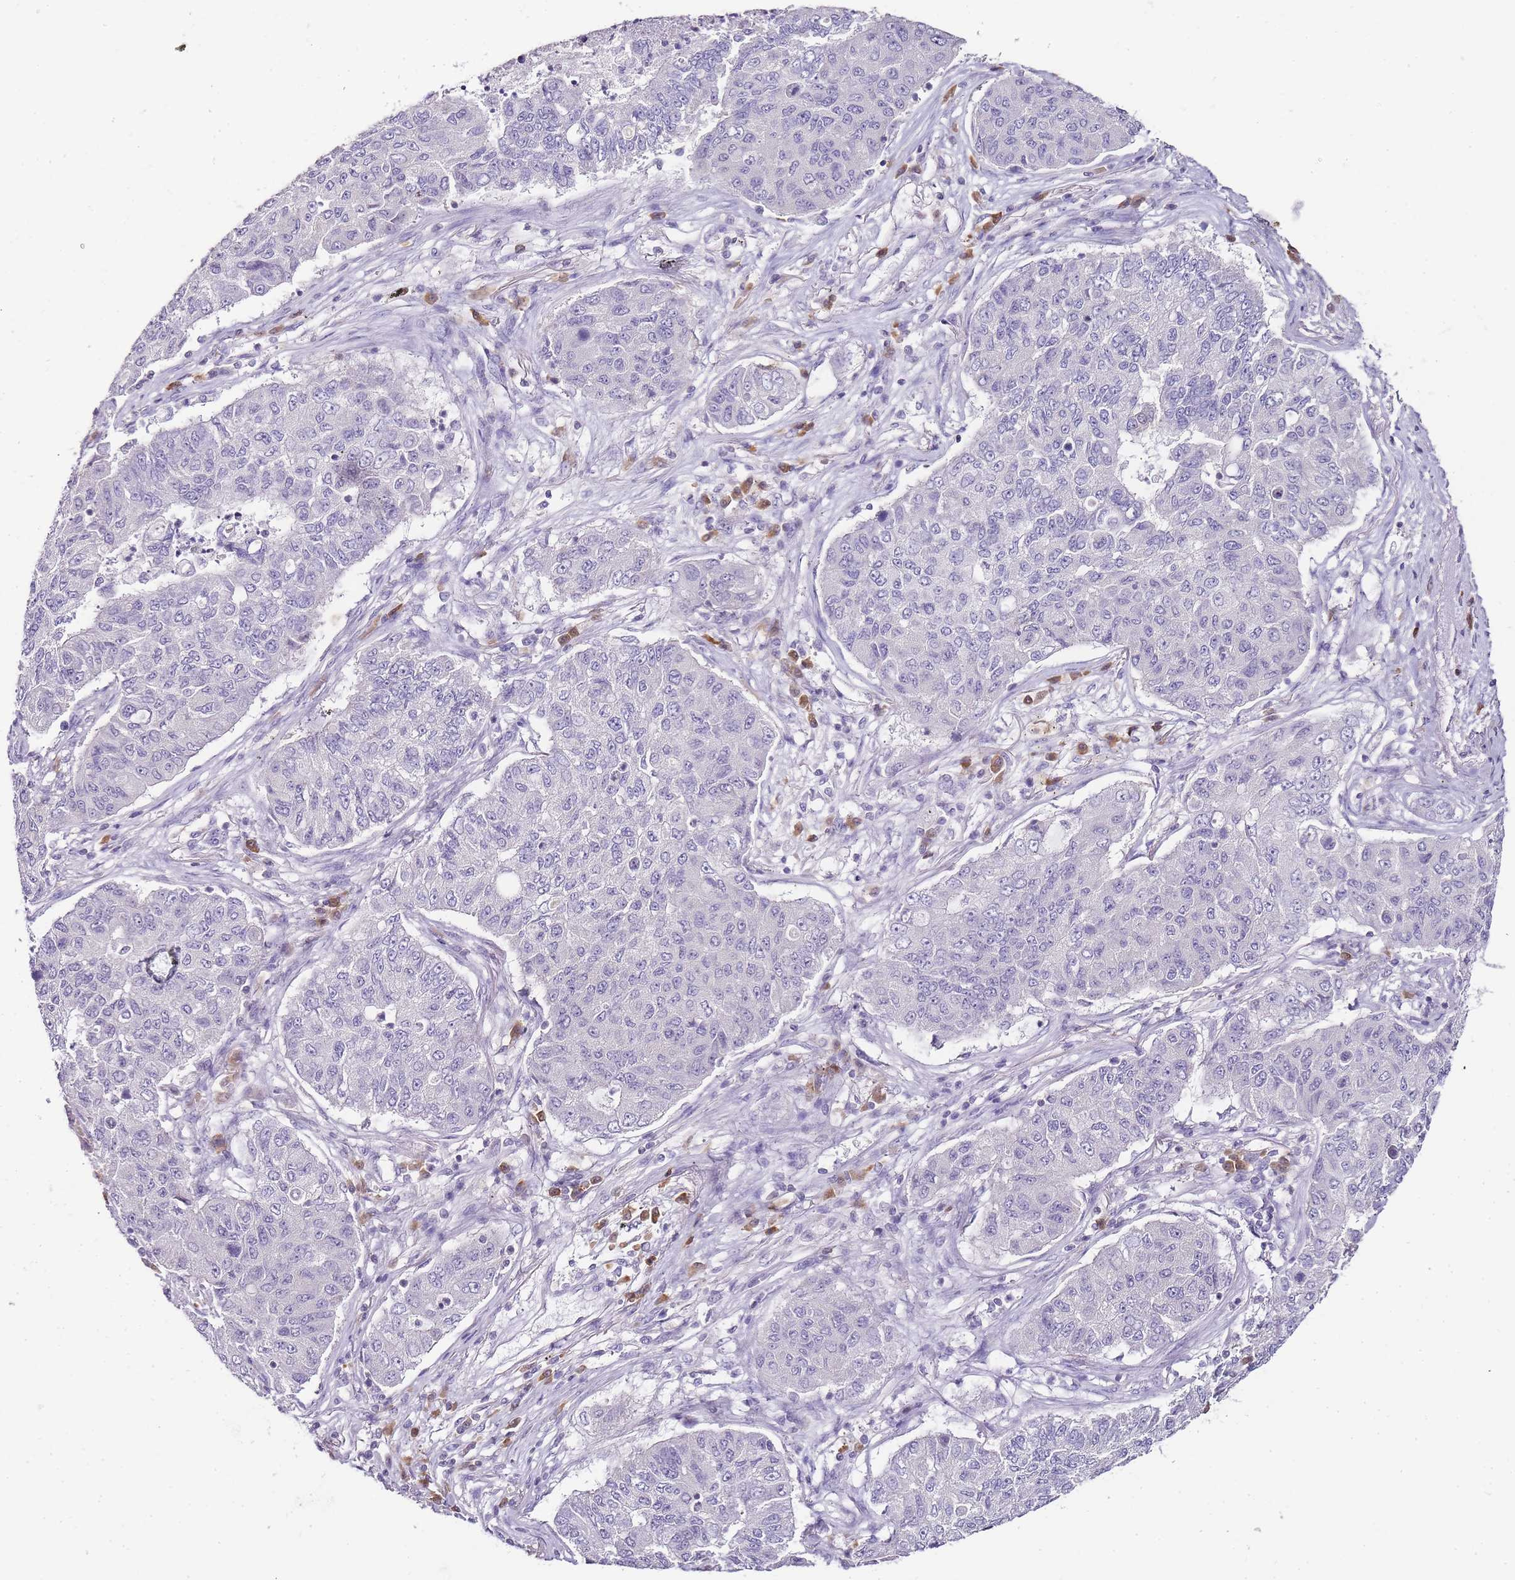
{"staining": {"intensity": "negative", "quantity": "none", "location": "none"}, "tissue": "lung cancer", "cell_type": "Tumor cells", "image_type": "cancer", "snomed": [{"axis": "morphology", "description": "Squamous cell carcinoma, NOS"}, {"axis": "topography", "description": "Lung"}], "caption": "Micrograph shows no protein expression in tumor cells of lung cancer tissue.", "gene": "ZBP1", "patient": {"sex": "male", "age": 74}}